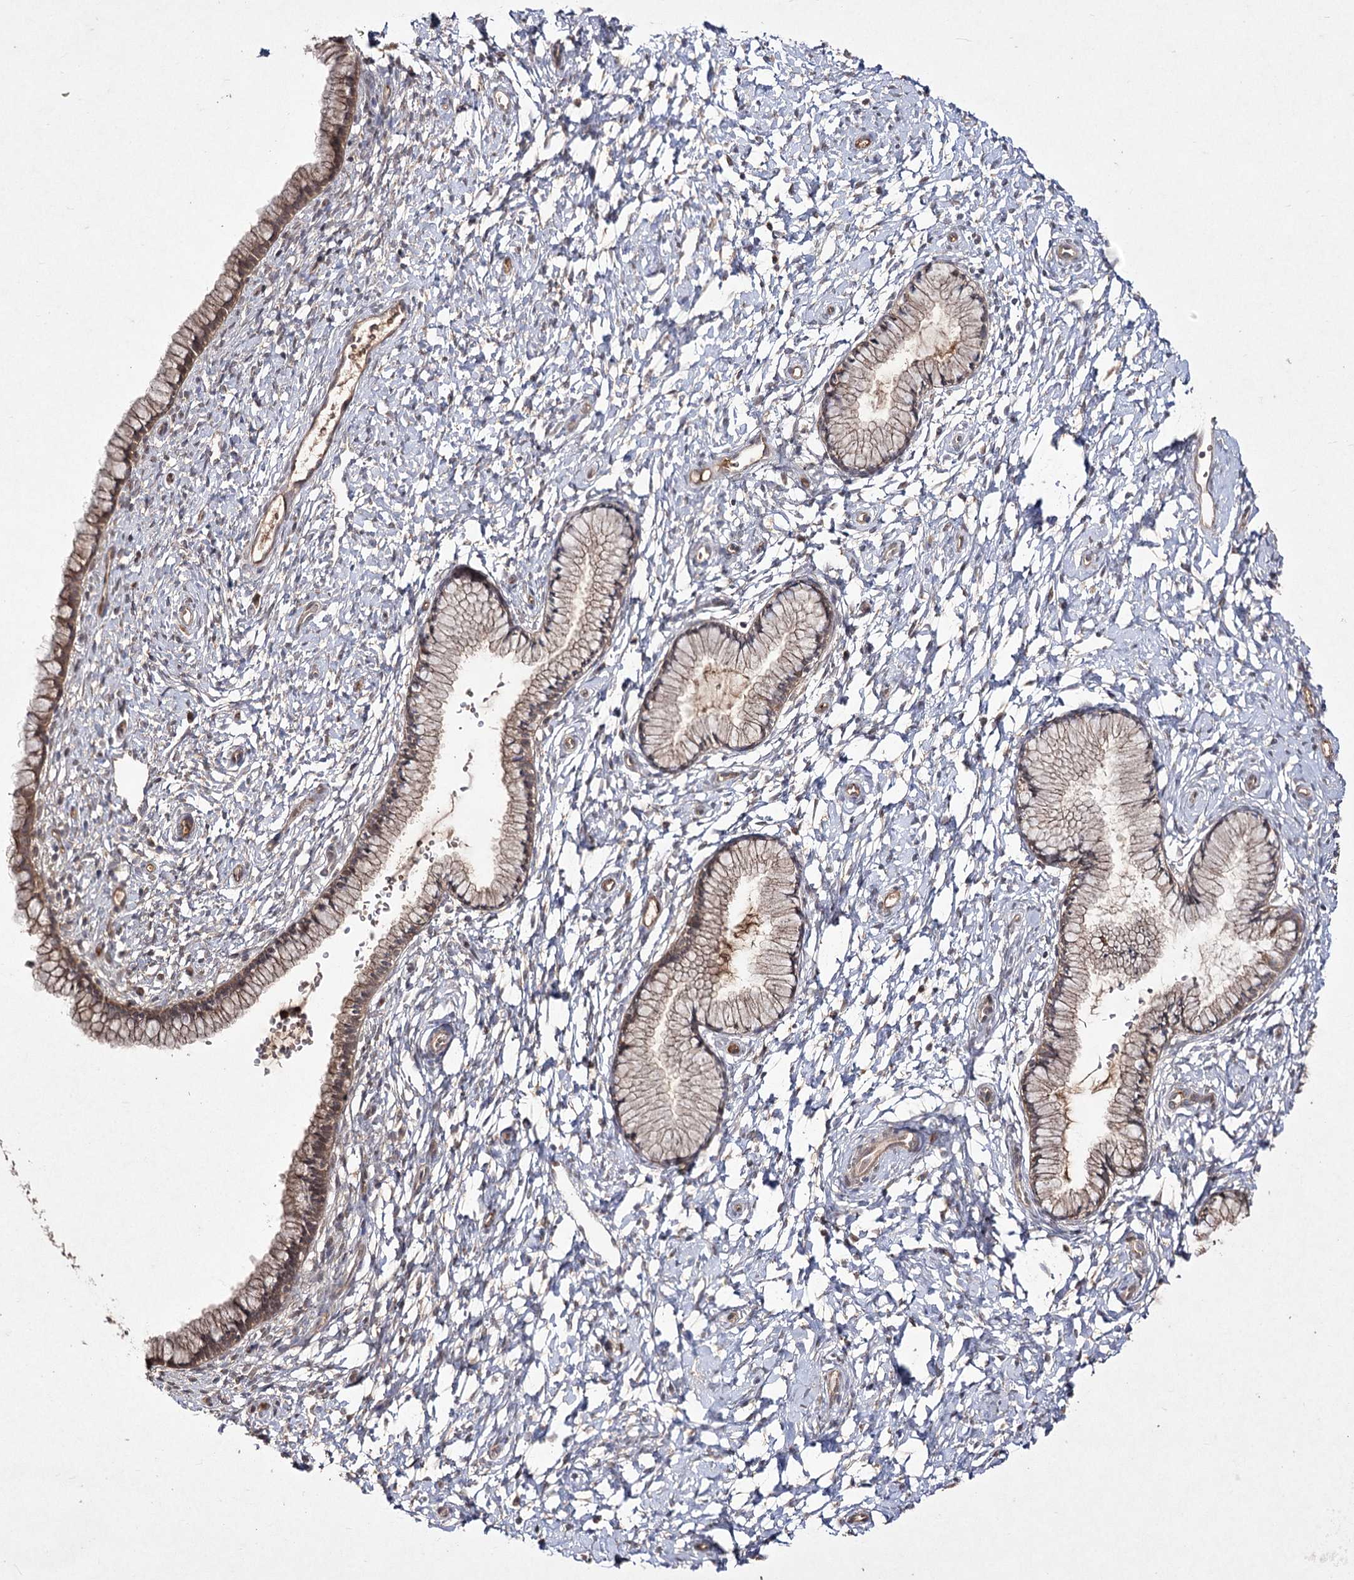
{"staining": {"intensity": "moderate", "quantity": "25%-75%", "location": "cytoplasmic/membranous"}, "tissue": "cervix", "cell_type": "Glandular cells", "image_type": "normal", "snomed": [{"axis": "morphology", "description": "Normal tissue, NOS"}, {"axis": "topography", "description": "Cervix"}], "caption": "The image exhibits immunohistochemical staining of unremarkable cervix. There is moderate cytoplasmic/membranous staining is present in about 25%-75% of glandular cells. (IHC, brightfield microscopy, high magnification).", "gene": "FANCL", "patient": {"sex": "female", "age": 33}}